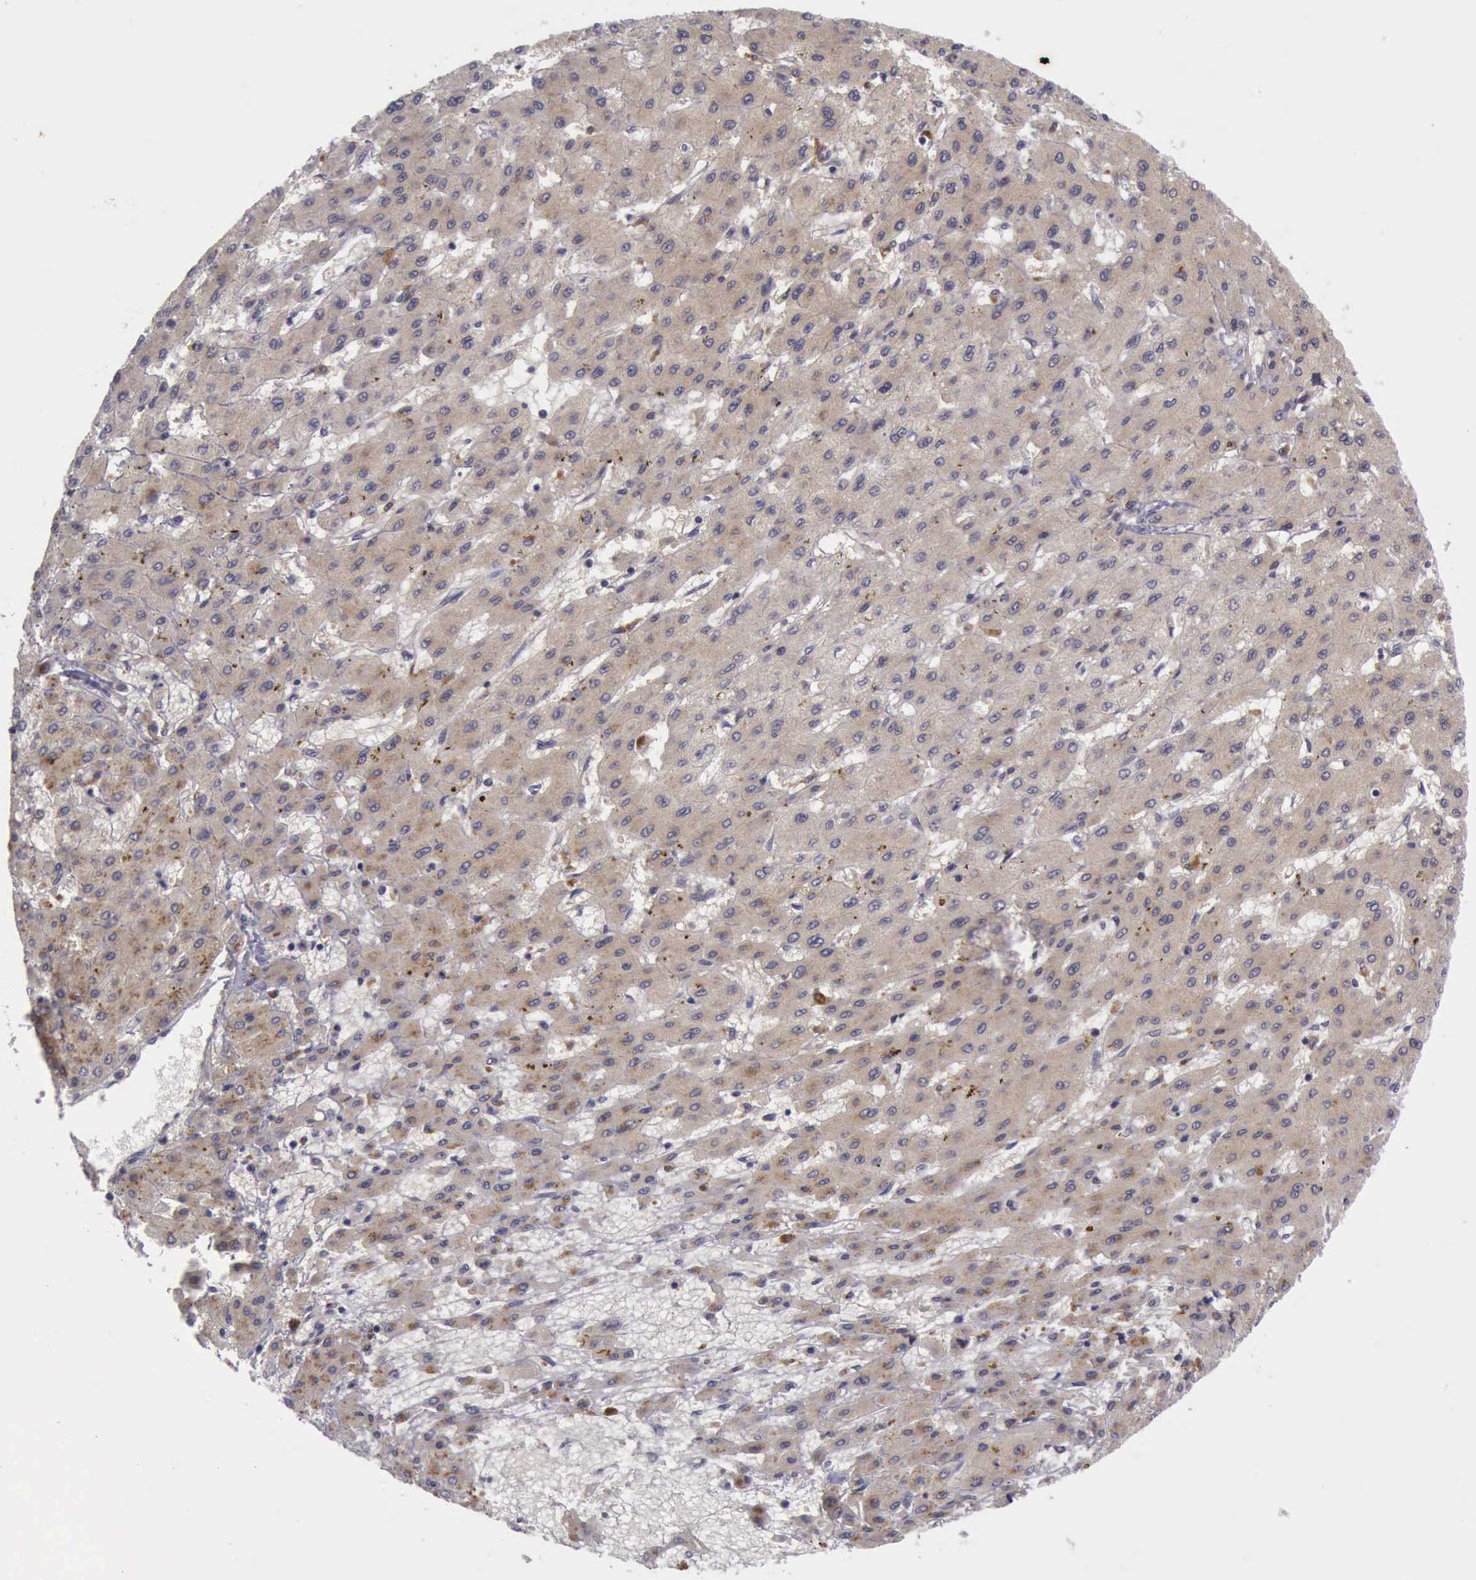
{"staining": {"intensity": "weak", "quantity": ">75%", "location": "cytoplasmic/membranous"}, "tissue": "liver cancer", "cell_type": "Tumor cells", "image_type": "cancer", "snomed": [{"axis": "morphology", "description": "Carcinoma, Hepatocellular, NOS"}, {"axis": "topography", "description": "Liver"}], "caption": "Weak cytoplasmic/membranous positivity is seen in approximately >75% of tumor cells in liver cancer.", "gene": "ARNT2", "patient": {"sex": "female", "age": 52}}